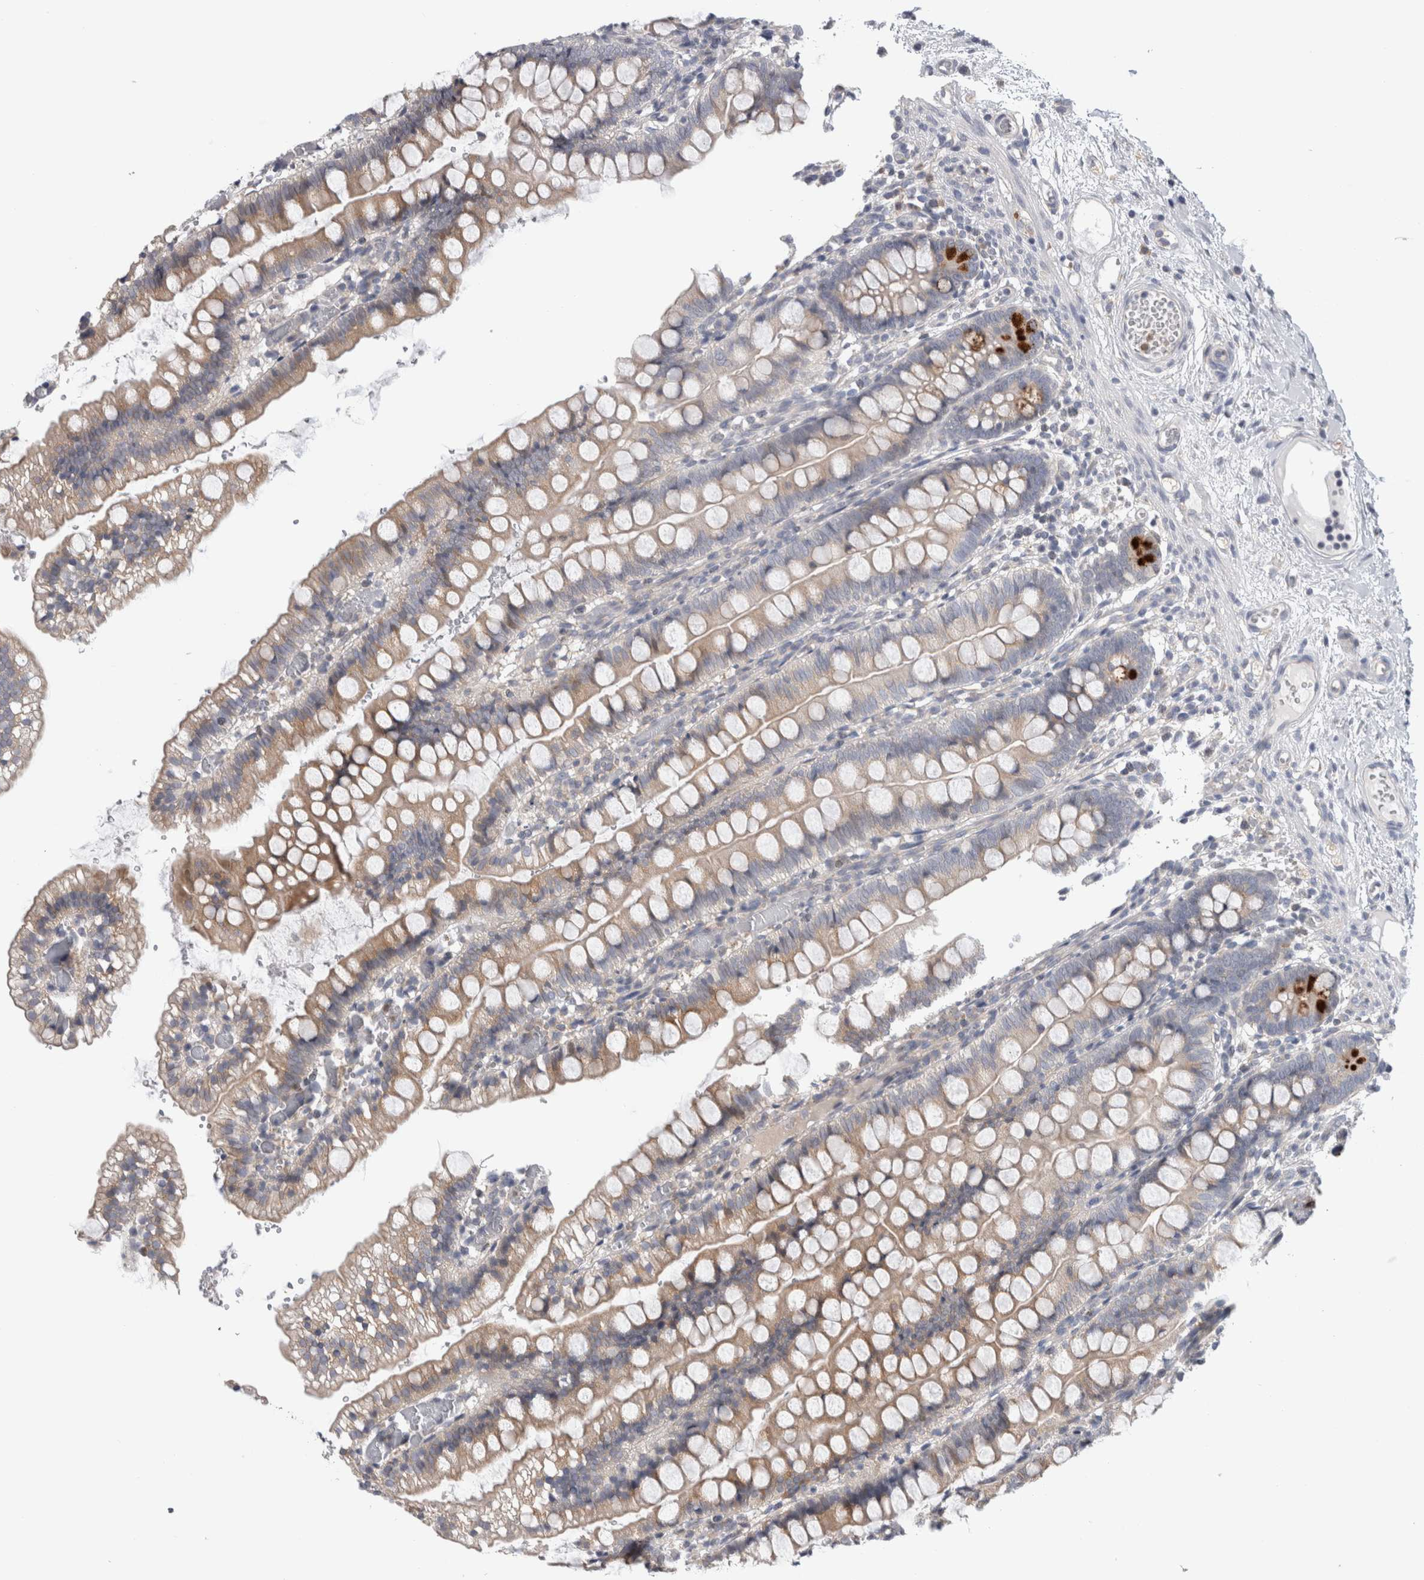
{"staining": {"intensity": "strong", "quantity": "<25%", "location": "cytoplasmic/membranous"}, "tissue": "small intestine", "cell_type": "Glandular cells", "image_type": "normal", "snomed": [{"axis": "morphology", "description": "Normal tissue, NOS"}, {"axis": "morphology", "description": "Developmental malformation"}, {"axis": "topography", "description": "Small intestine"}], "caption": "Immunohistochemistry (IHC) staining of normal small intestine, which reveals medium levels of strong cytoplasmic/membranous expression in approximately <25% of glandular cells indicating strong cytoplasmic/membranous protein expression. The staining was performed using DAB (3,3'-diaminobenzidine) (brown) for protein detection and nuclei were counterstained in hematoxylin (blue).", "gene": "TBCE", "patient": {"sex": "male"}}